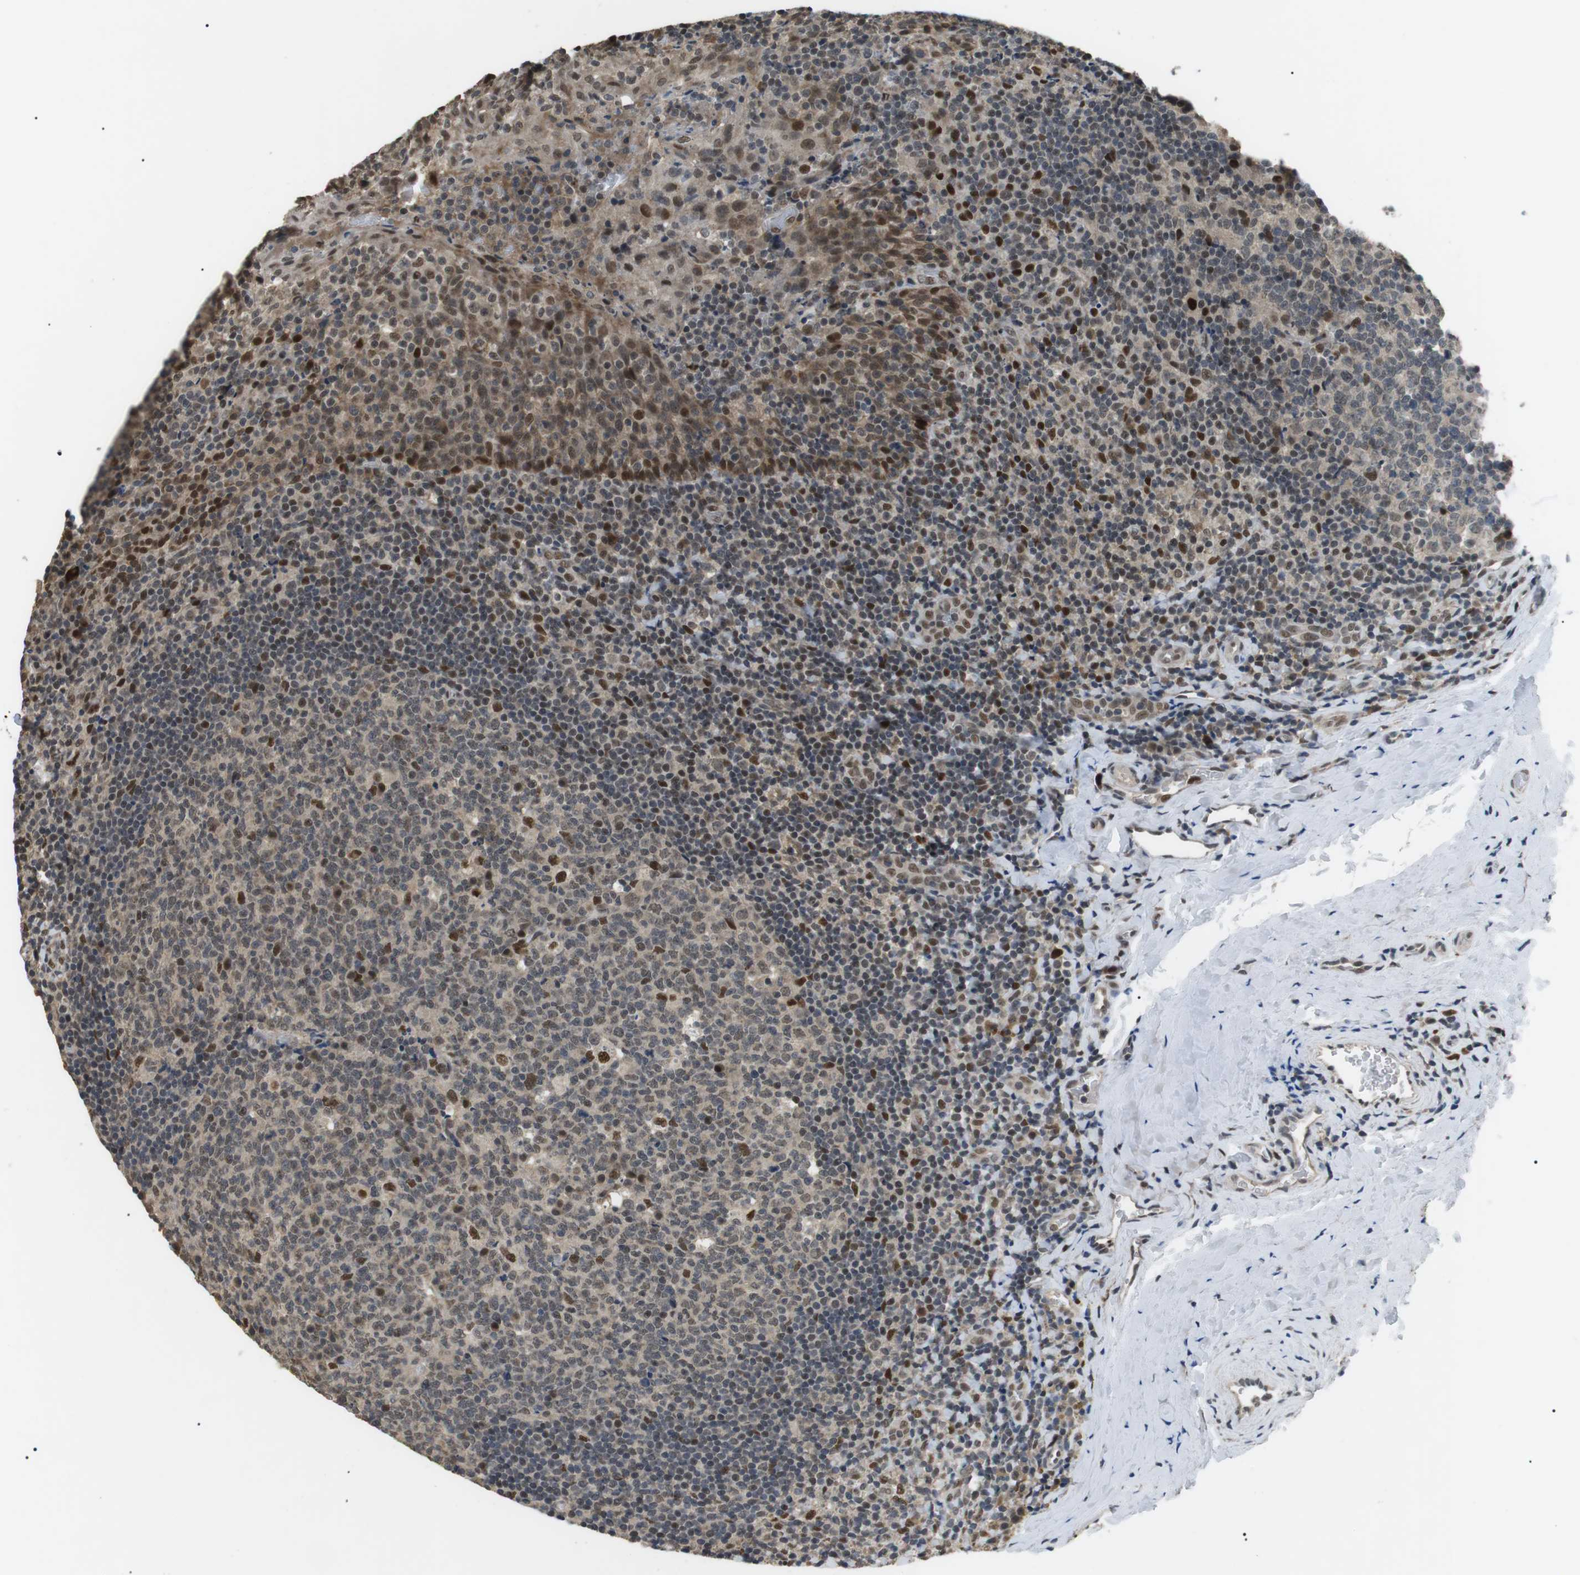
{"staining": {"intensity": "strong", "quantity": "<25%", "location": "nuclear"}, "tissue": "tonsil", "cell_type": "Germinal center cells", "image_type": "normal", "snomed": [{"axis": "morphology", "description": "Normal tissue, NOS"}, {"axis": "topography", "description": "Tonsil"}], "caption": "Human tonsil stained with a brown dye exhibits strong nuclear positive staining in about <25% of germinal center cells.", "gene": "ORAI3", "patient": {"sex": "male", "age": 17}}